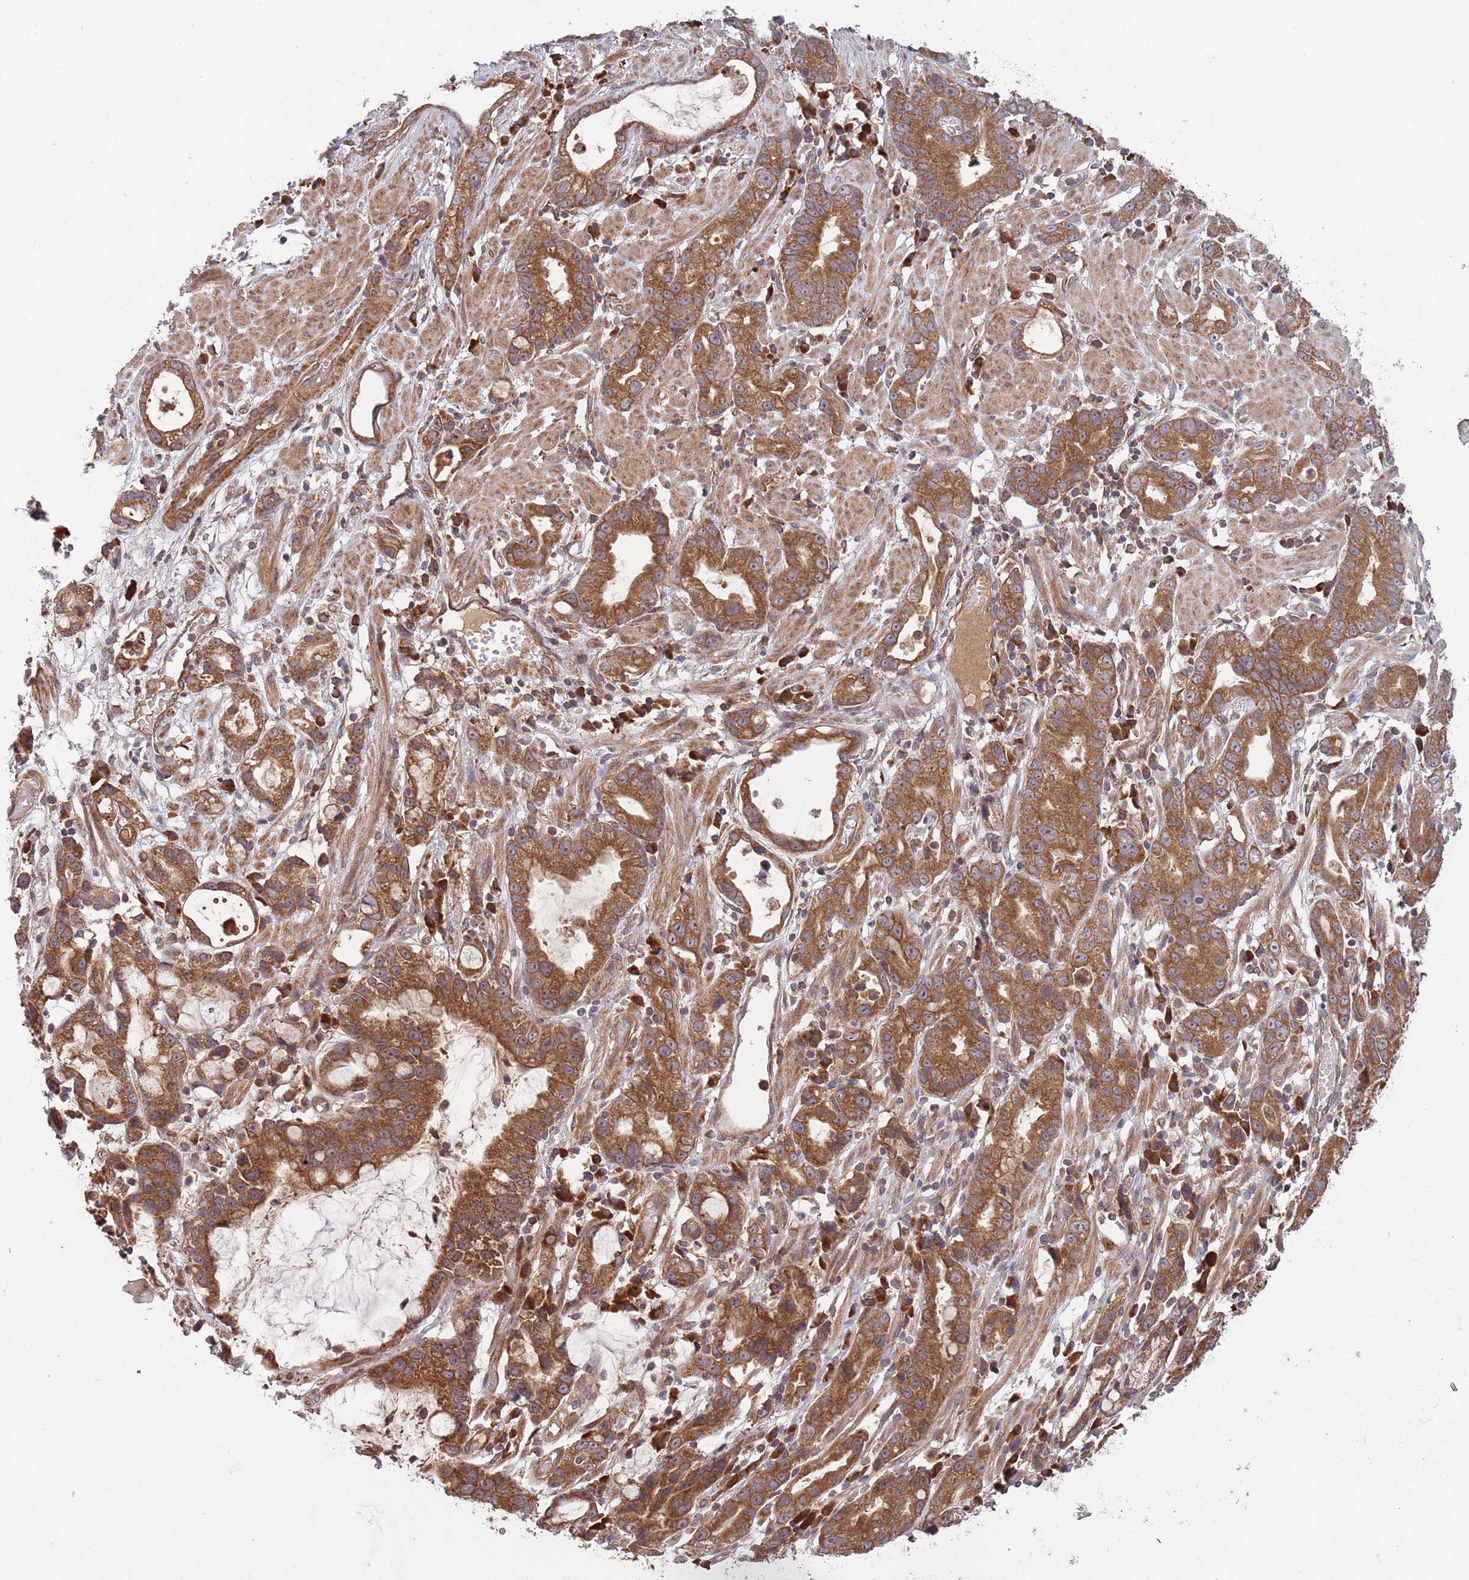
{"staining": {"intensity": "strong", "quantity": ">75%", "location": "cytoplasmic/membranous"}, "tissue": "stomach cancer", "cell_type": "Tumor cells", "image_type": "cancer", "snomed": [{"axis": "morphology", "description": "Adenocarcinoma, NOS"}, {"axis": "topography", "description": "Stomach"}], "caption": "The histopathology image reveals staining of stomach adenocarcinoma, revealing strong cytoplasmic/membranous protein staining (brown color) within tumor cells.", "gene": "MFNG", "patient": {"sex": "male", "age": 55}}